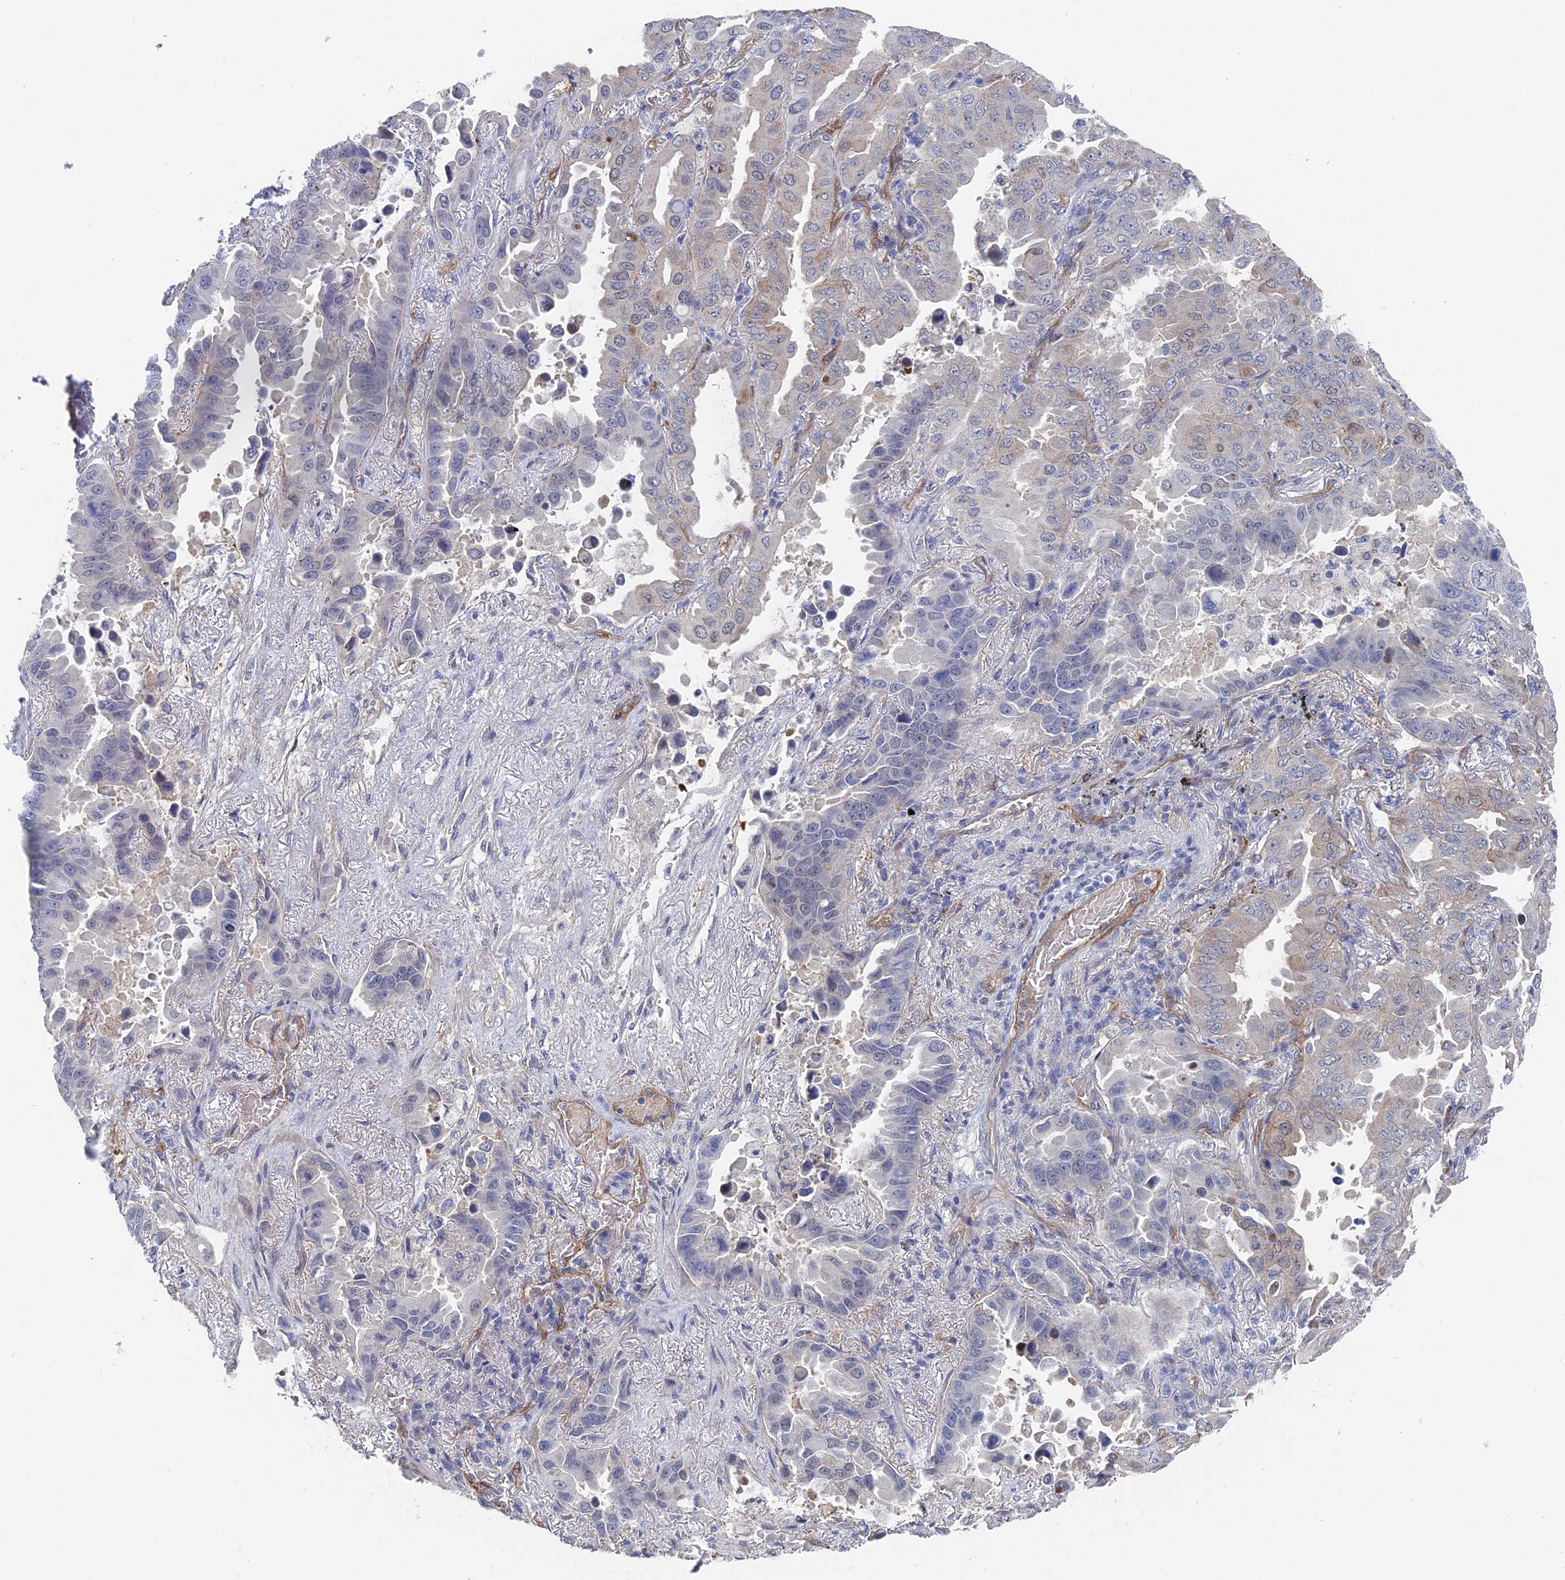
{"staining": {"intensity": "negative", "quantity": "none", "location": "none"}, "tissue": "lung cancer", "cell_type": "Tumor cells", "image_type": "cancer", "snomed": [{"axis": "morphology", "description": "Adenocarcinoma, NOS"}, {"axis": "topography", "description": "Lung"}], "caption": "DAB immunohistochemical staining of lung cancer (adenocarcinoma) exhibits no significant positivity in tumor cells.", "gene": "ARAP3", "patient": {"sex": "male", "age": 64}}